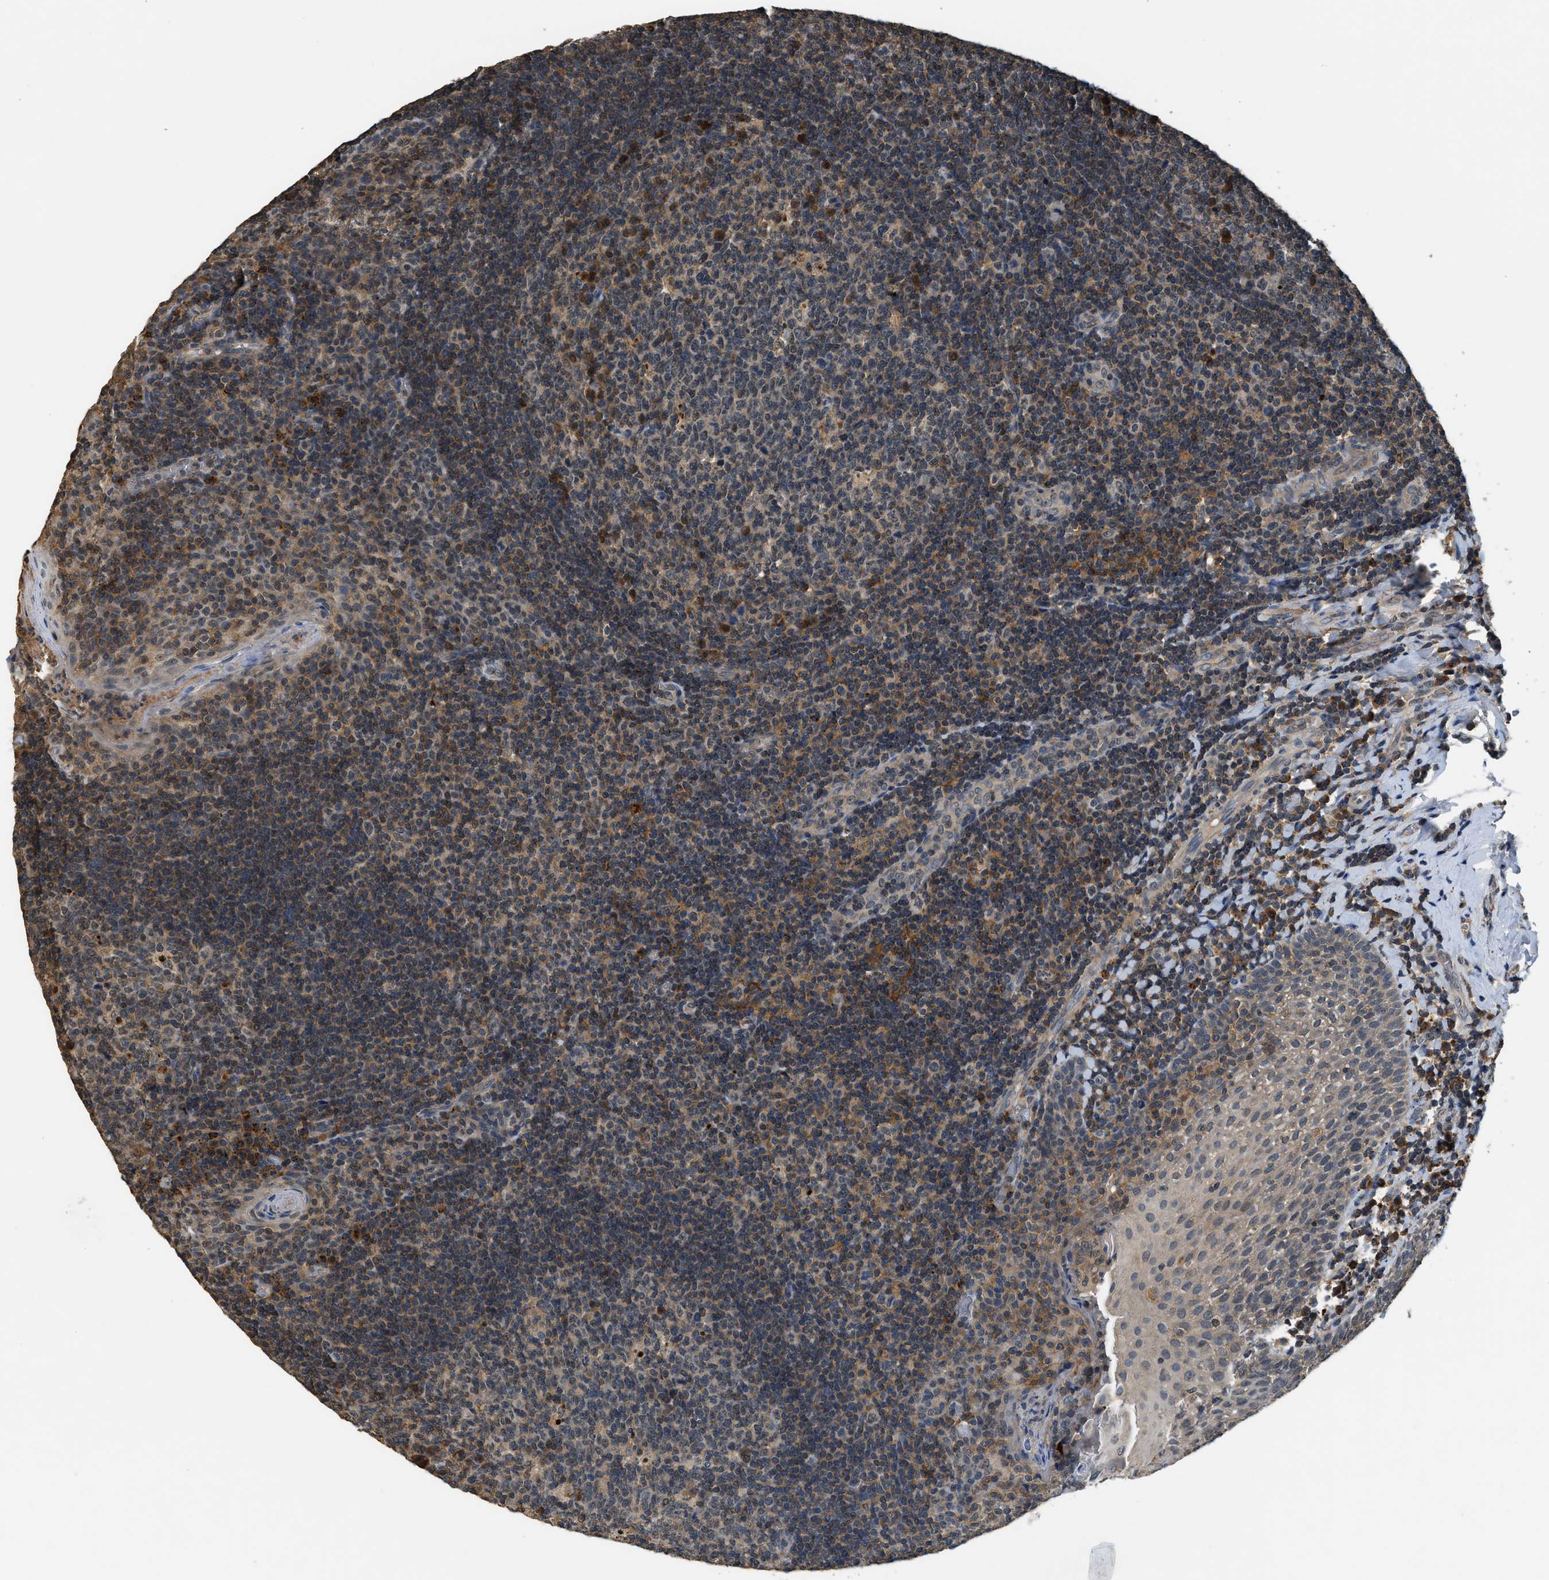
{"staining": {"intensity": "moderate", "quantity": "25%-75%", "location": "cytoplasmic/membranous,nuclear"}, "tissue": "tonsil", "cell_type": "Germinal center cells", "image_type": "normal", "snomed": [{"axis": "morphology", "description": "Normal tissue, NOS"}, {"axis": "topography", "description": "Tonsil"}], "caption": "Tonsil stained with DAB IHC exhibits medium levels of moderate cytoplasmic/membranous,nuclear expression in about 25%-75% of germinal center cells.", "gene": "SLC15A4", "patient": {"sex": "male", "age": 17}}